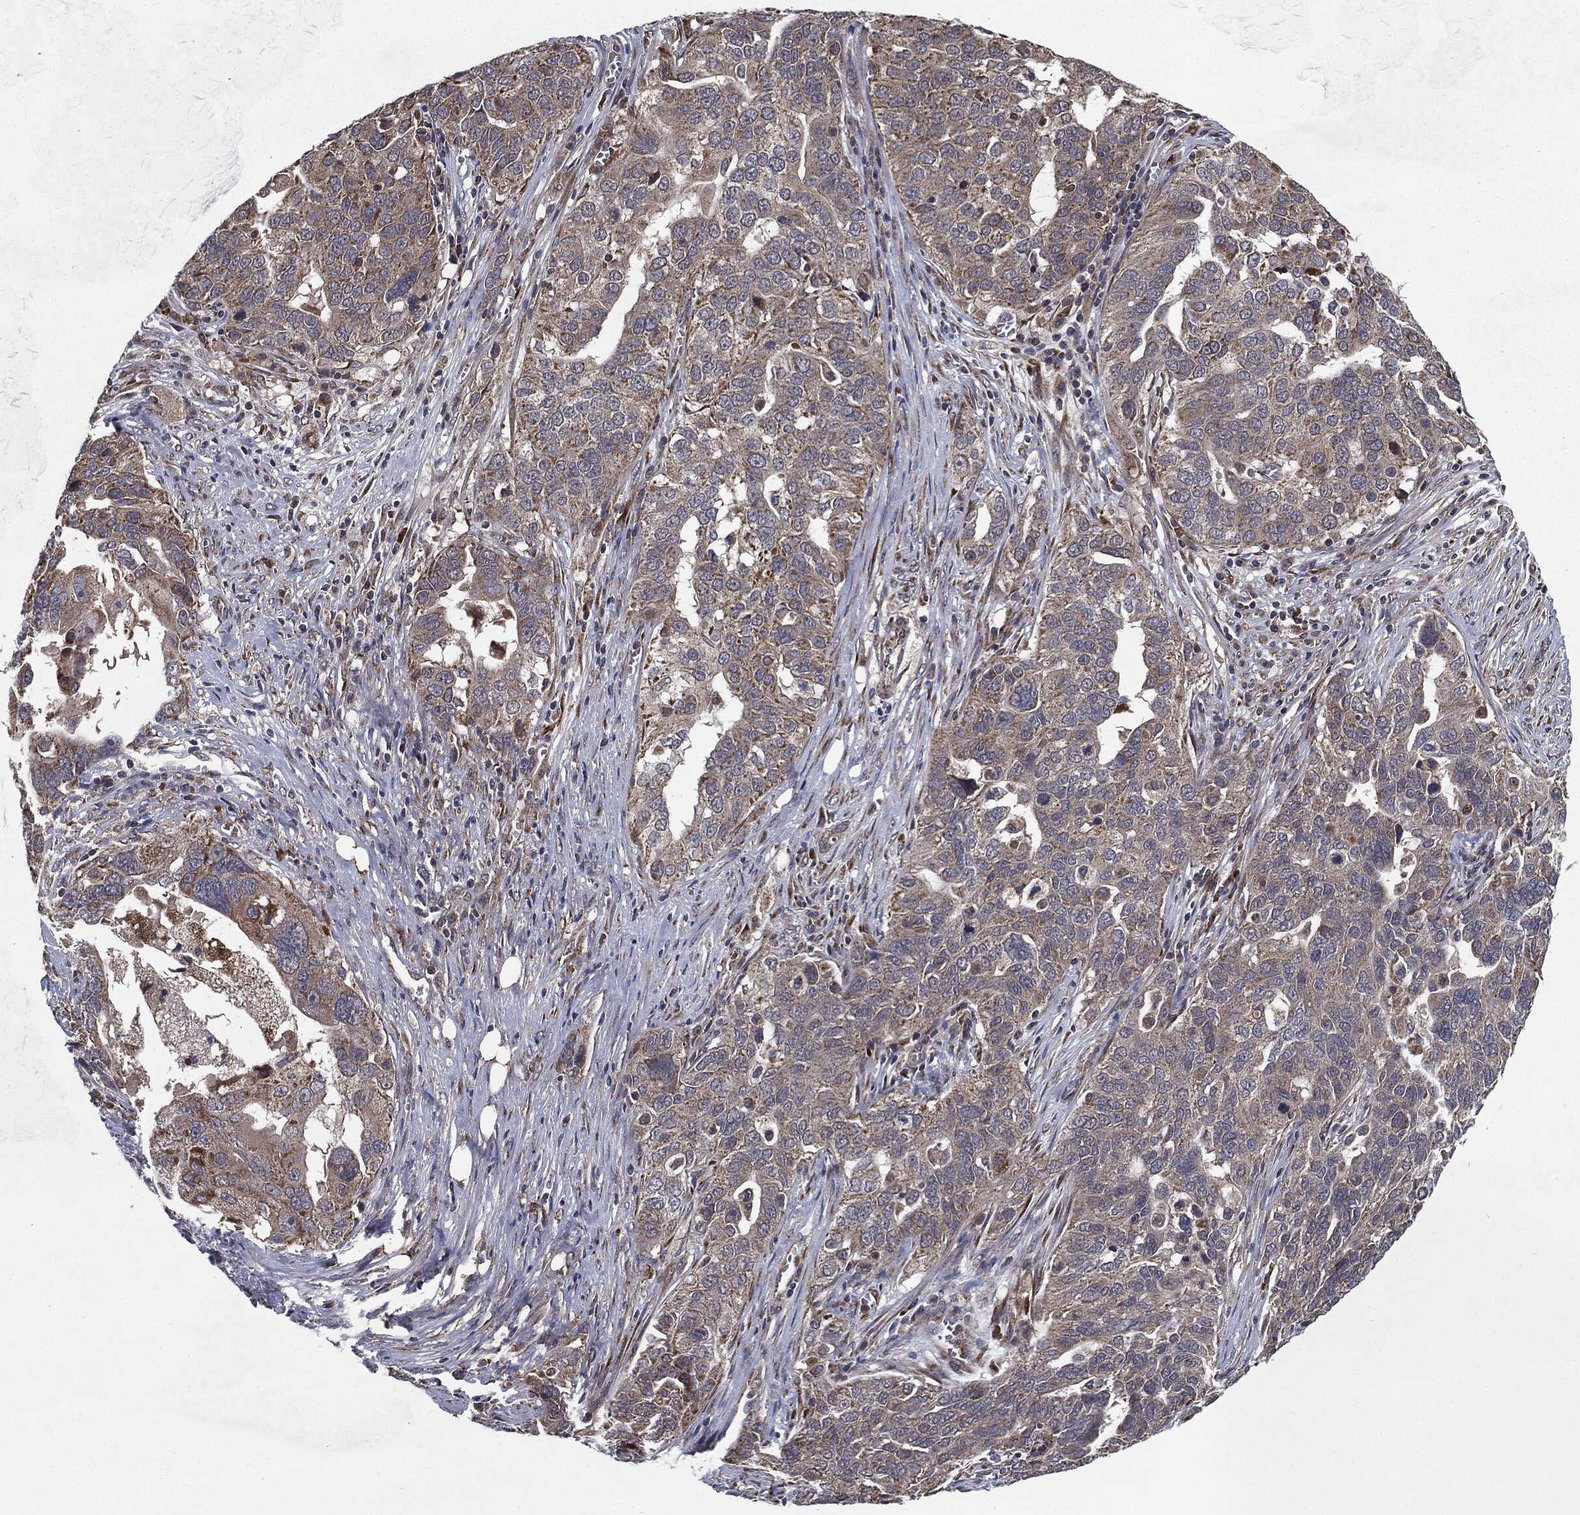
{"staining": {"intensity": "moderate", "quantity": "25%-75%", "location": "cytoplasmic/membranous"}, "tissue": "ovarian cancer", "cell_type": "Tumor cells", "image_type": "cancer", "snomed": [{"axis": "morphology", "description": "Carcinoma, endometroid"}, {"axis": "topography", "description": "Soft tissue"}, {"axis": "topography", "description": "Ovary"}], "caption": "Protein staining by IHC reveals moderate cytoplasmic/membranous expression in about 25%-75% of tumor cells in ovarian endometroid carcinoma.", "gene": "HDAC5", "patient": {"sex": "female", "age": 52}}